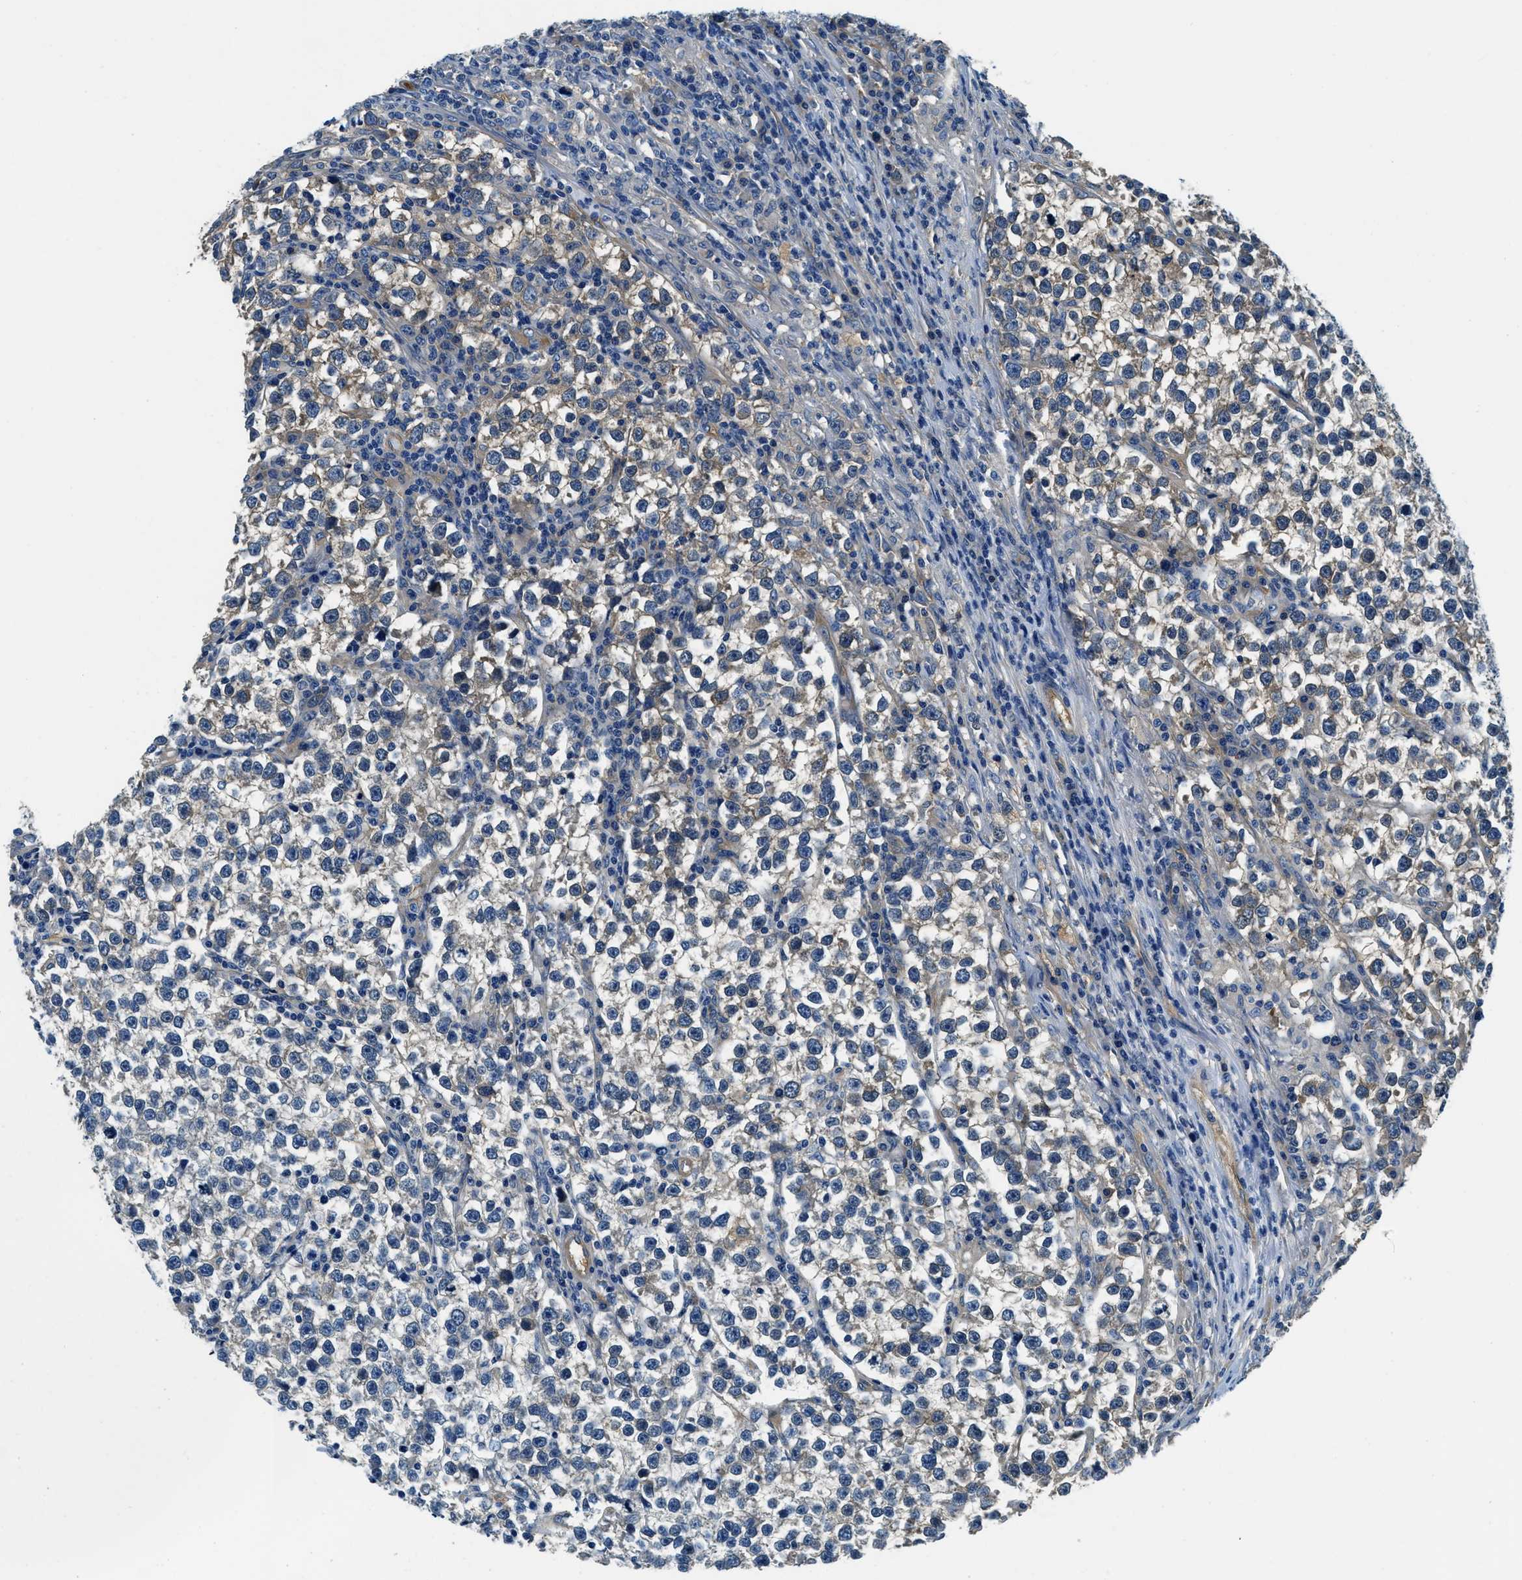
{"staining": {"intensity": "moderate", "quantity": "25%-75%", "location": "cytoplasmic/membranous"}, "tissue": "testis cancer", "cell_type": "Tumor cells", "image_type": "cancer", "snomed": [{"axis": "morphology", "description": "Normal tissue, NOS"}, {"axis": "morphology", "description": "Seminoma, NOS"}, {"axis": "topography", "description": "Testis"}], "caption": "This histopathology image exhibits immunohistochemistry staining of seminoma (testis), with medium moderate cytoplasmic/membranous staining in about 25%-75% of tumor cells.", "gene": "TWF1", "patient": {"sex": "male", "age": 43}}